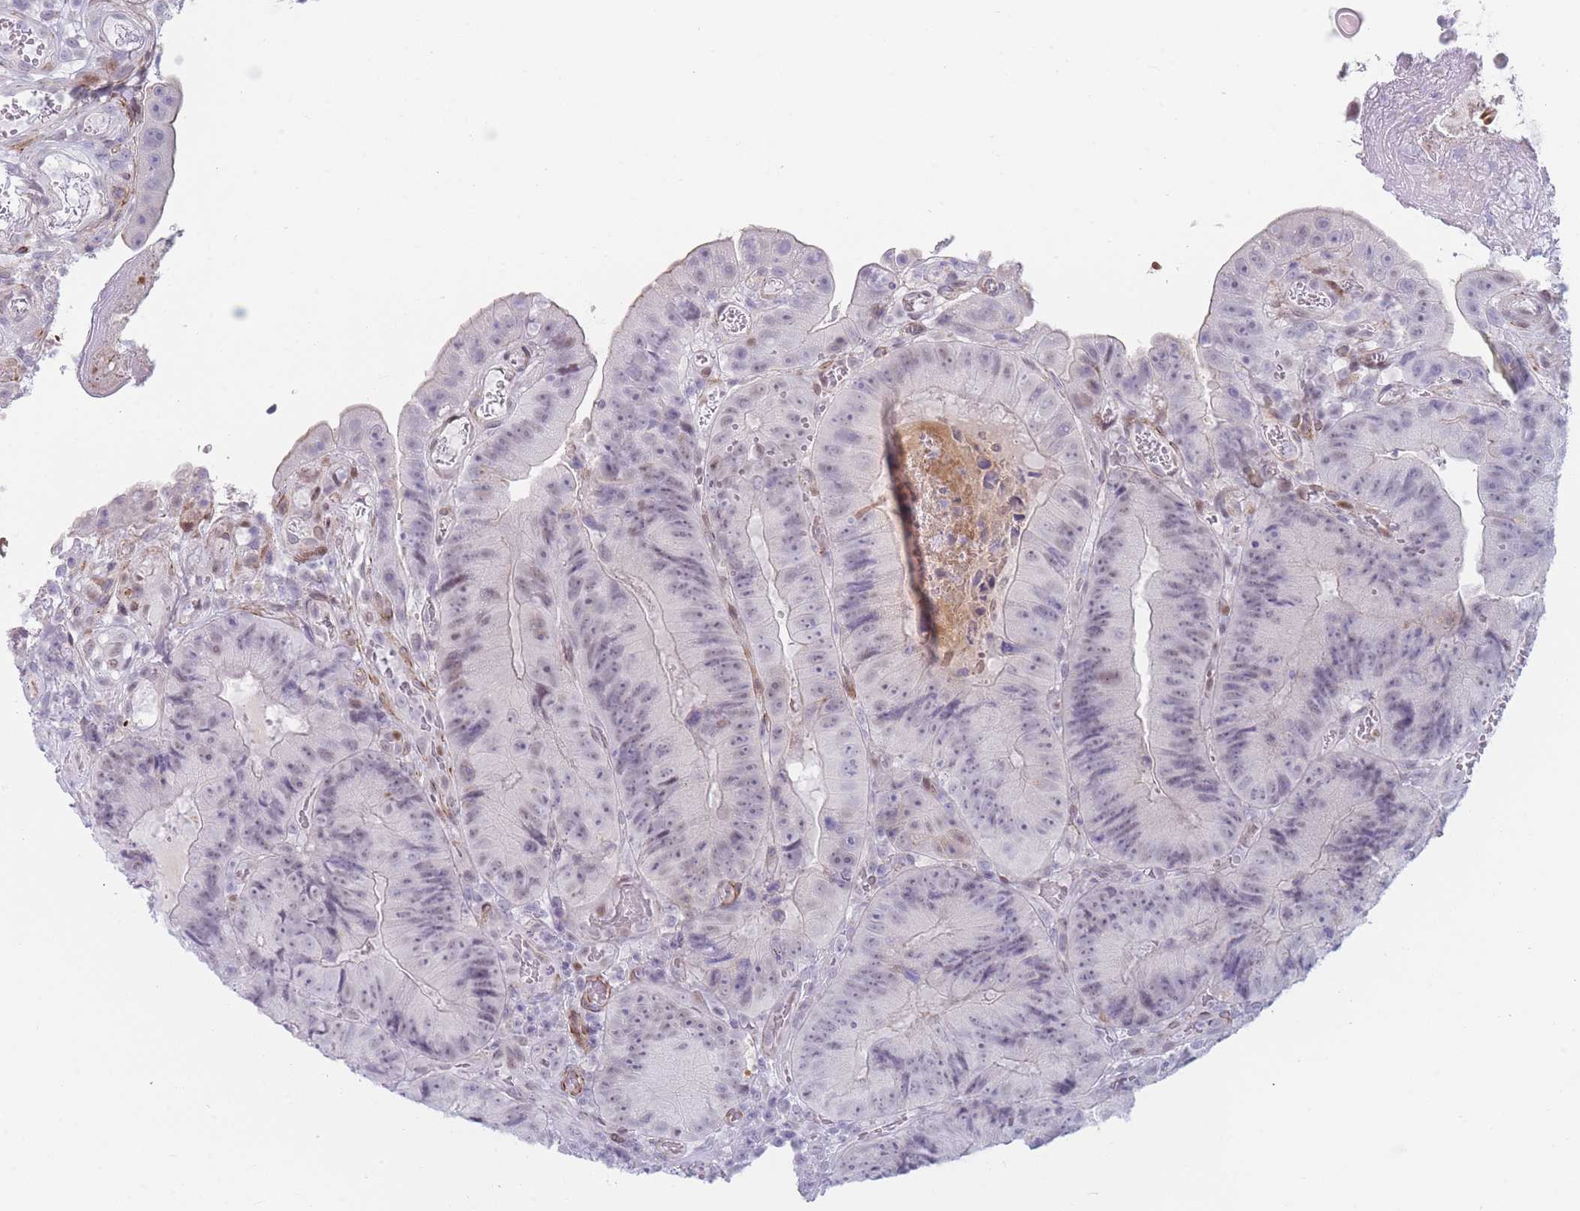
{"staining": {"intensity": "weak", "quantity": "25%-75%", "location": "nuclear"}, "tissue": "colorectal cancer", "cell_type": "Tumor cells", "image_type": "cancer", "snomed": [{"axis": "morphology", "description": "Adenocarcinoma, NOS"}, {"axis": "topography", "description": "Colon"}], "caption": "IHC image of colorectal cancer stained for a protein (brown), which reveals low levels of weak nuclear staining in about 25%-75% of tumor cells.", "gene": "IFNA6", "patient": {"sex": "female", "age": 86}}